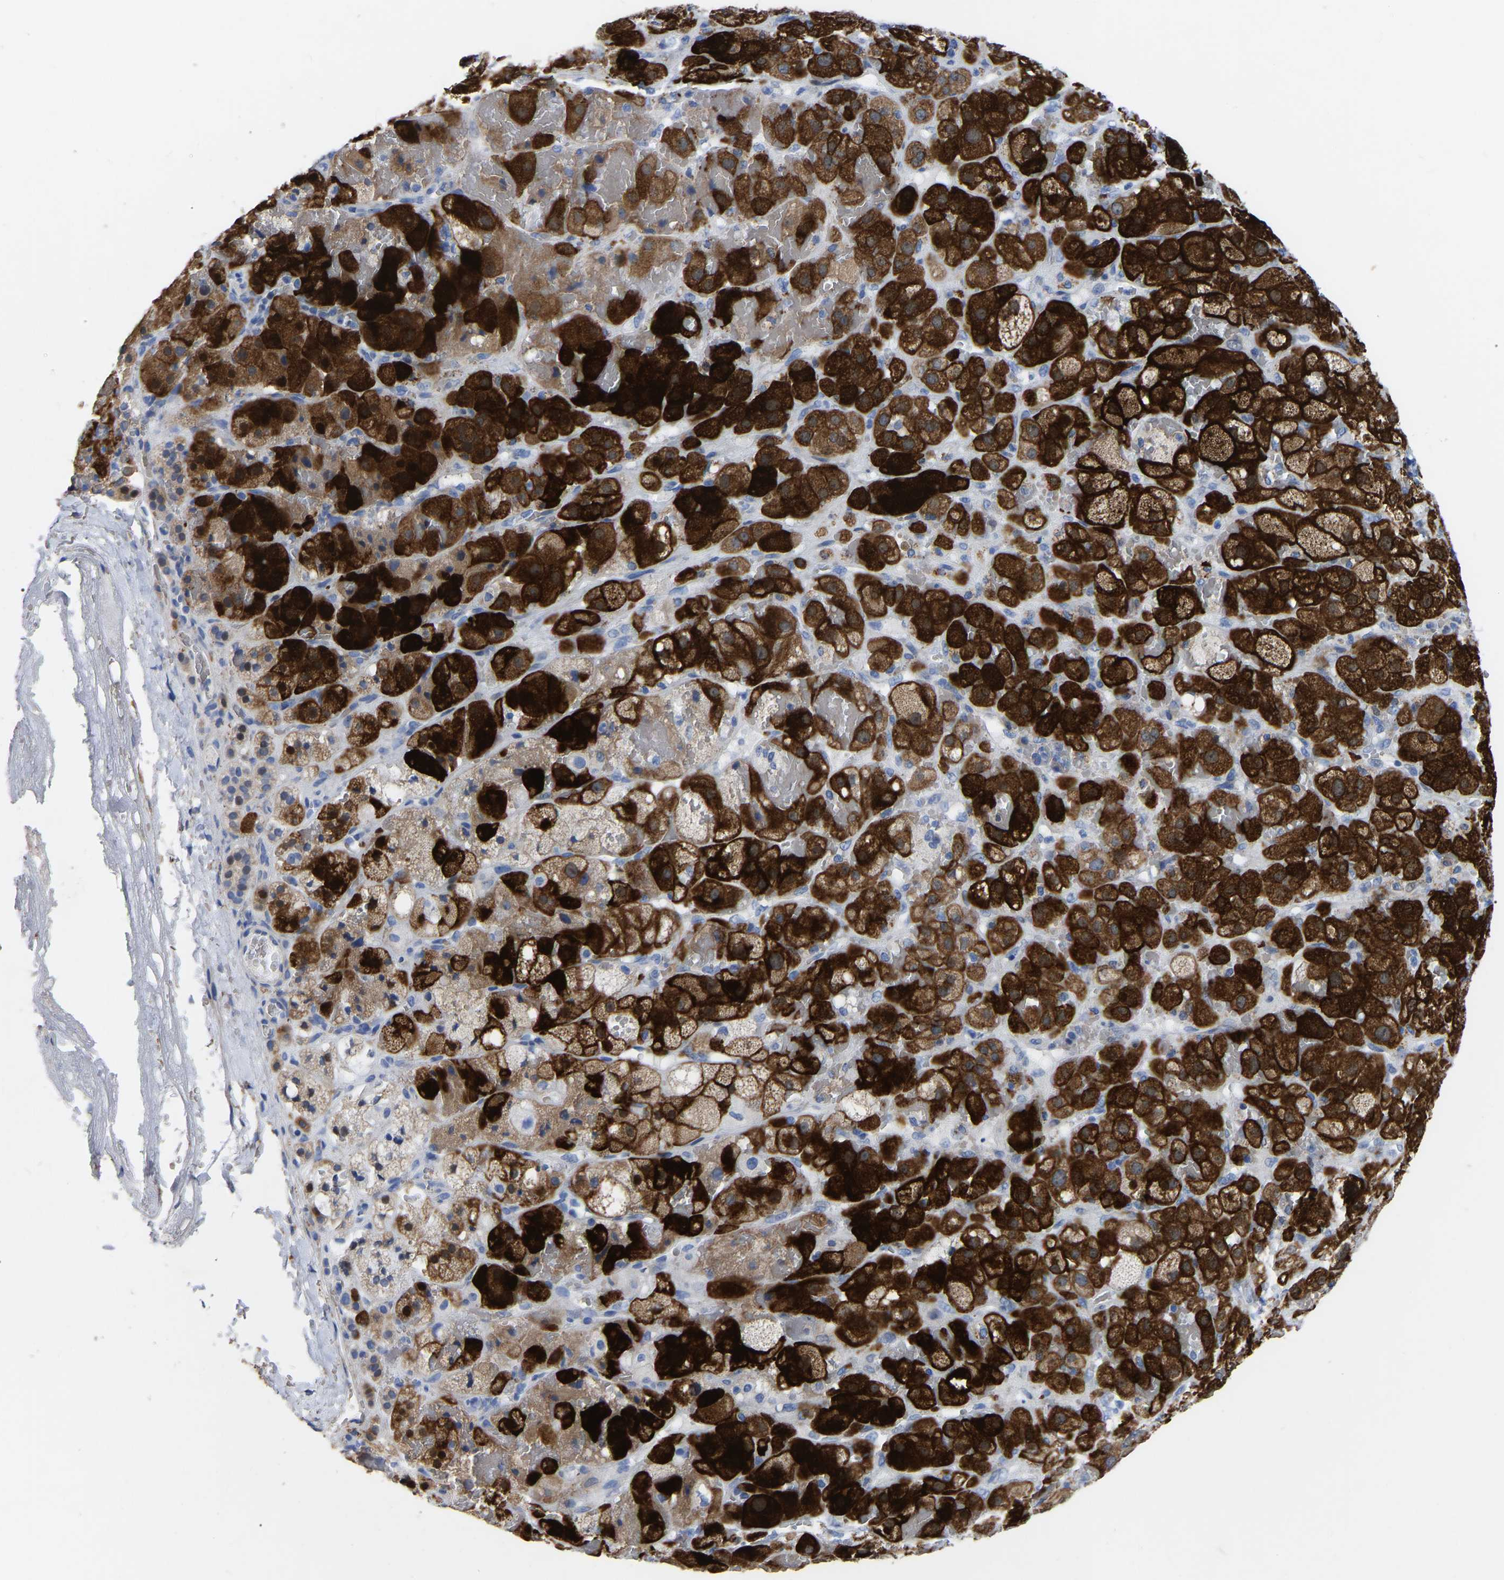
{"staining": {"intensity": "strong", "quantity": ">75%", "location": "cytoplasmic/membranous"}, "tissue": "adrenal gland", "cell_type": "Glandular cells", "image_type": "normal", "snomed": [{"axis": "morphology", "description": "Normal tissue, NOS"}, {"axis": "topography", "description": "Adrenal gland"}], "caption": "The image demonstrates a brown stain indicating the presence of a protein in the cytoplasmic/membranous of glandular cells in adrenal gland. (brown staining indicates protein expression, while blue staining denotes nuclei).", "gene": "GDF3", "patient": {"sex": "female", "age": 47}}